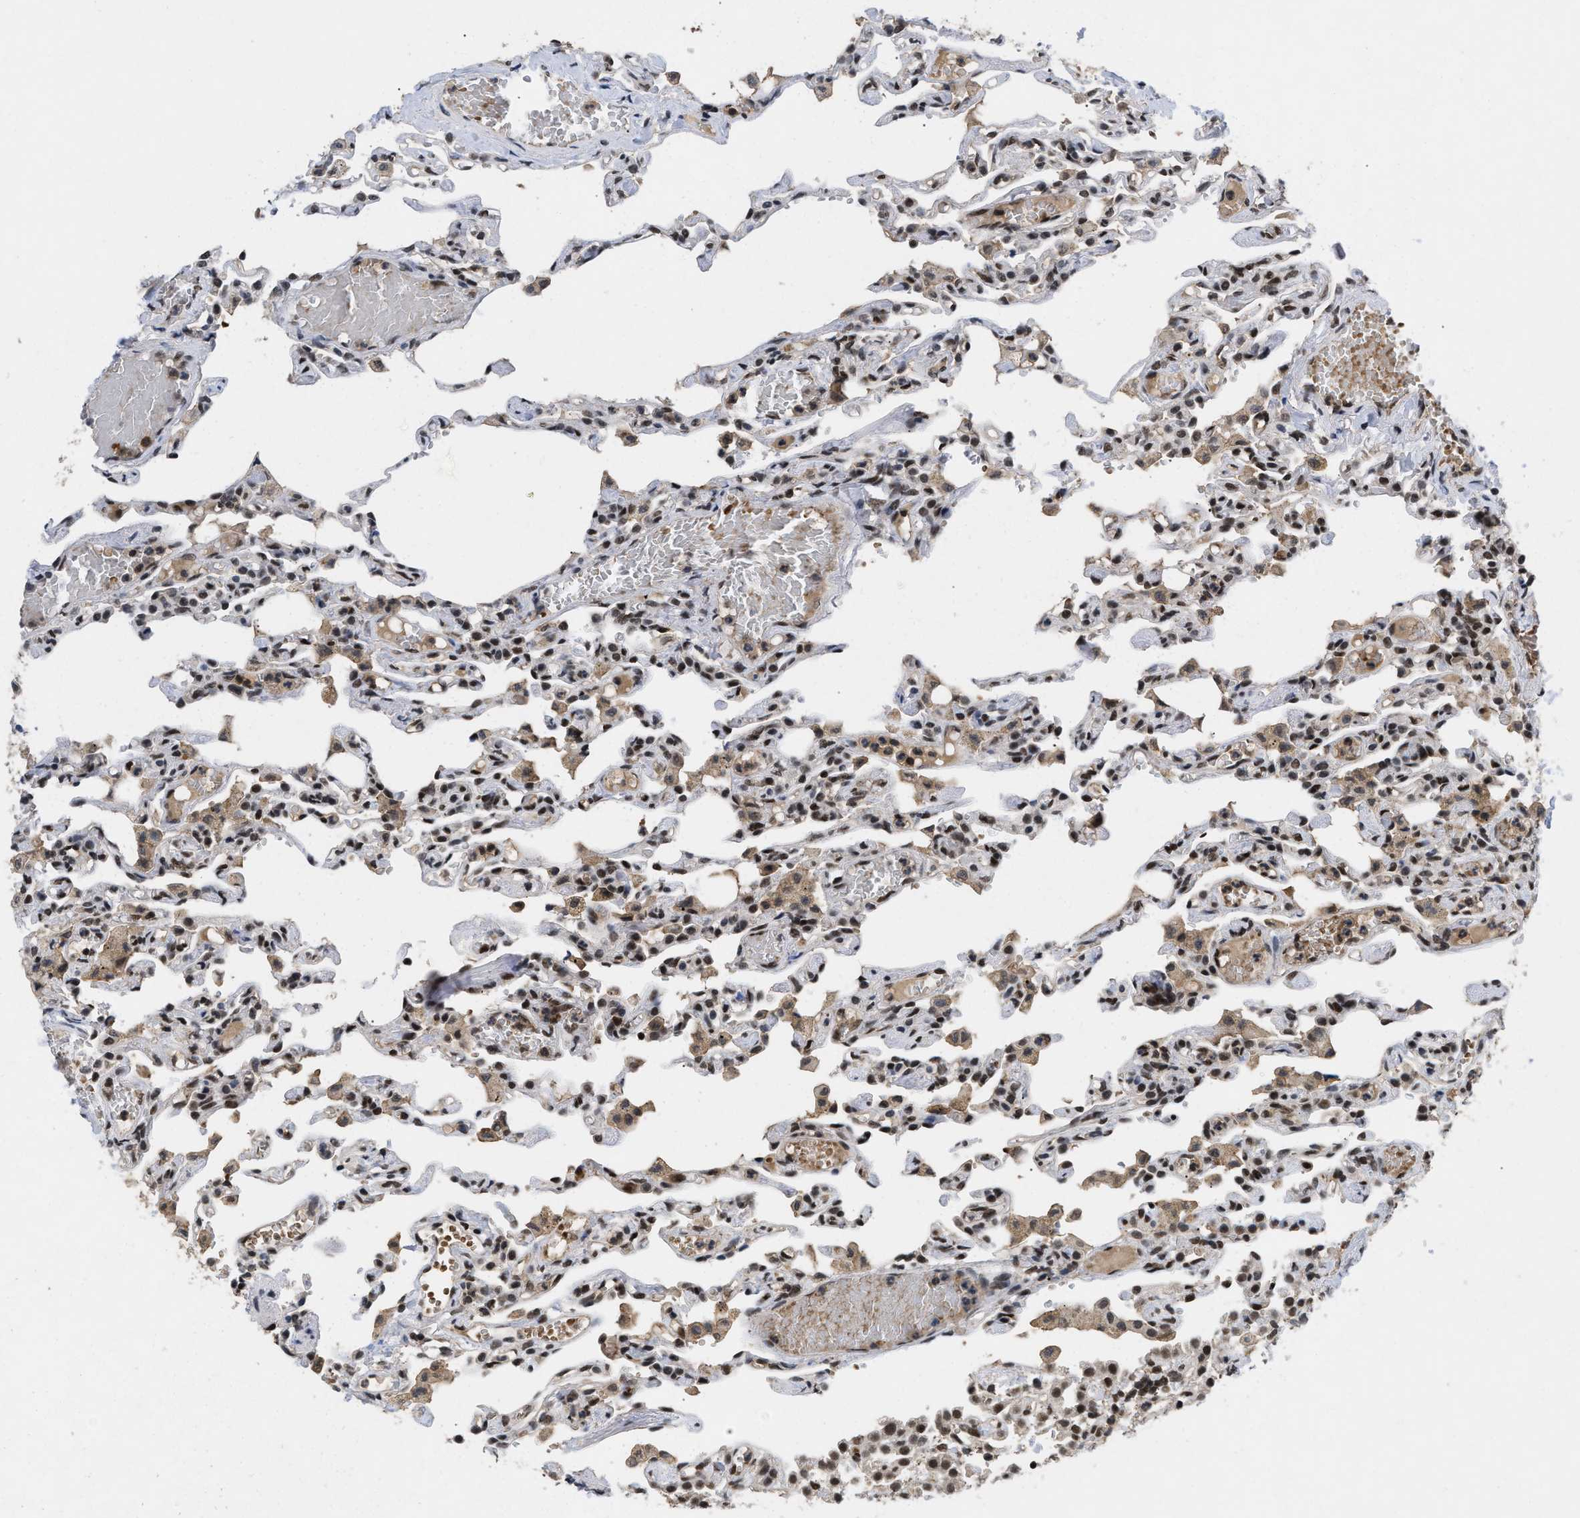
{"staining": {"intensity": "moderate", "quantity": "25%-75%", "location": "nuclear"}, "tissue": "lung", "cell_type": "Alveolar cells", "image_type": "normal", "snomed": [{"axis": "morphology", "description": "Normal tissue, NOS"}, {"axis": "topography", "description": "Lung"}], "caption": "Protein expression by IHC exhibits moderate nuclear staining in approximately 25%-75% of alveolar cells in normal lung.", "gene": "ZNF346", "patient": {"sex": "male", "age": 21}}